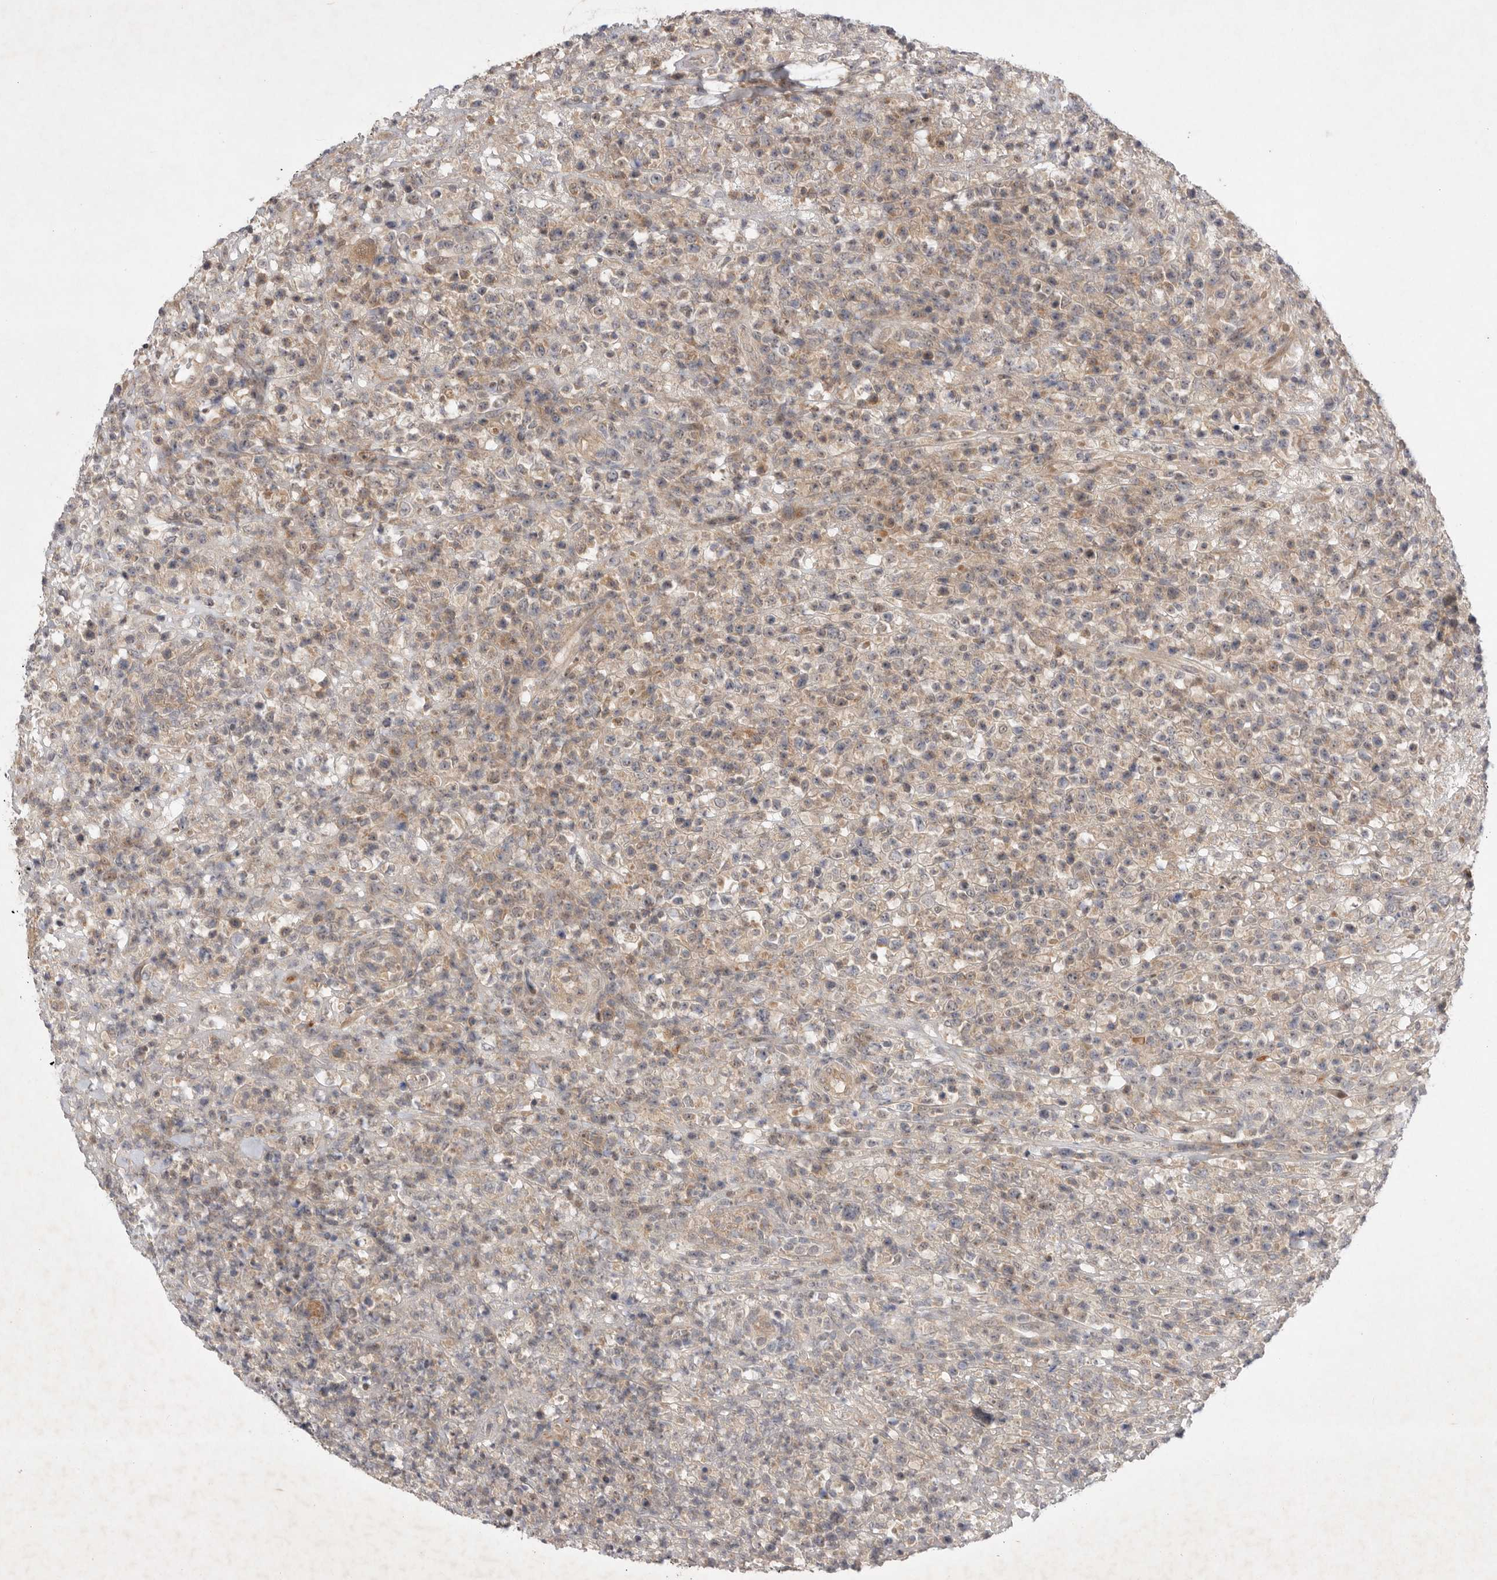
{"staining": {"intensity": "weak", "quantity": ">75%", "location": "cytoplasmic/membranous"}, "tissue": "lymphoma", "cell_type": "Tumor cells", "image_type": "cancer", "snomed": [{"axis": "morphology", "description": "Malignant lymphoma, non-Hodgkin's type, High grade"}, {"axis": "topography", "description": "Colon"}], "caption": "A low amount of weak cytoplasmic/membranous positivity is appreciated in approximately >75% of tumor cells in high-grade malignant lymphoma, non-Hodgkin's type tissue. The staining was performed using DAB (3,3'-diaminobenzidine), with brown indicating positive protein expression. Nuclei are stained blue with hematoxylin.", "gene": "PTPDC1", "patient": {"sex": "female", "age": 53}}